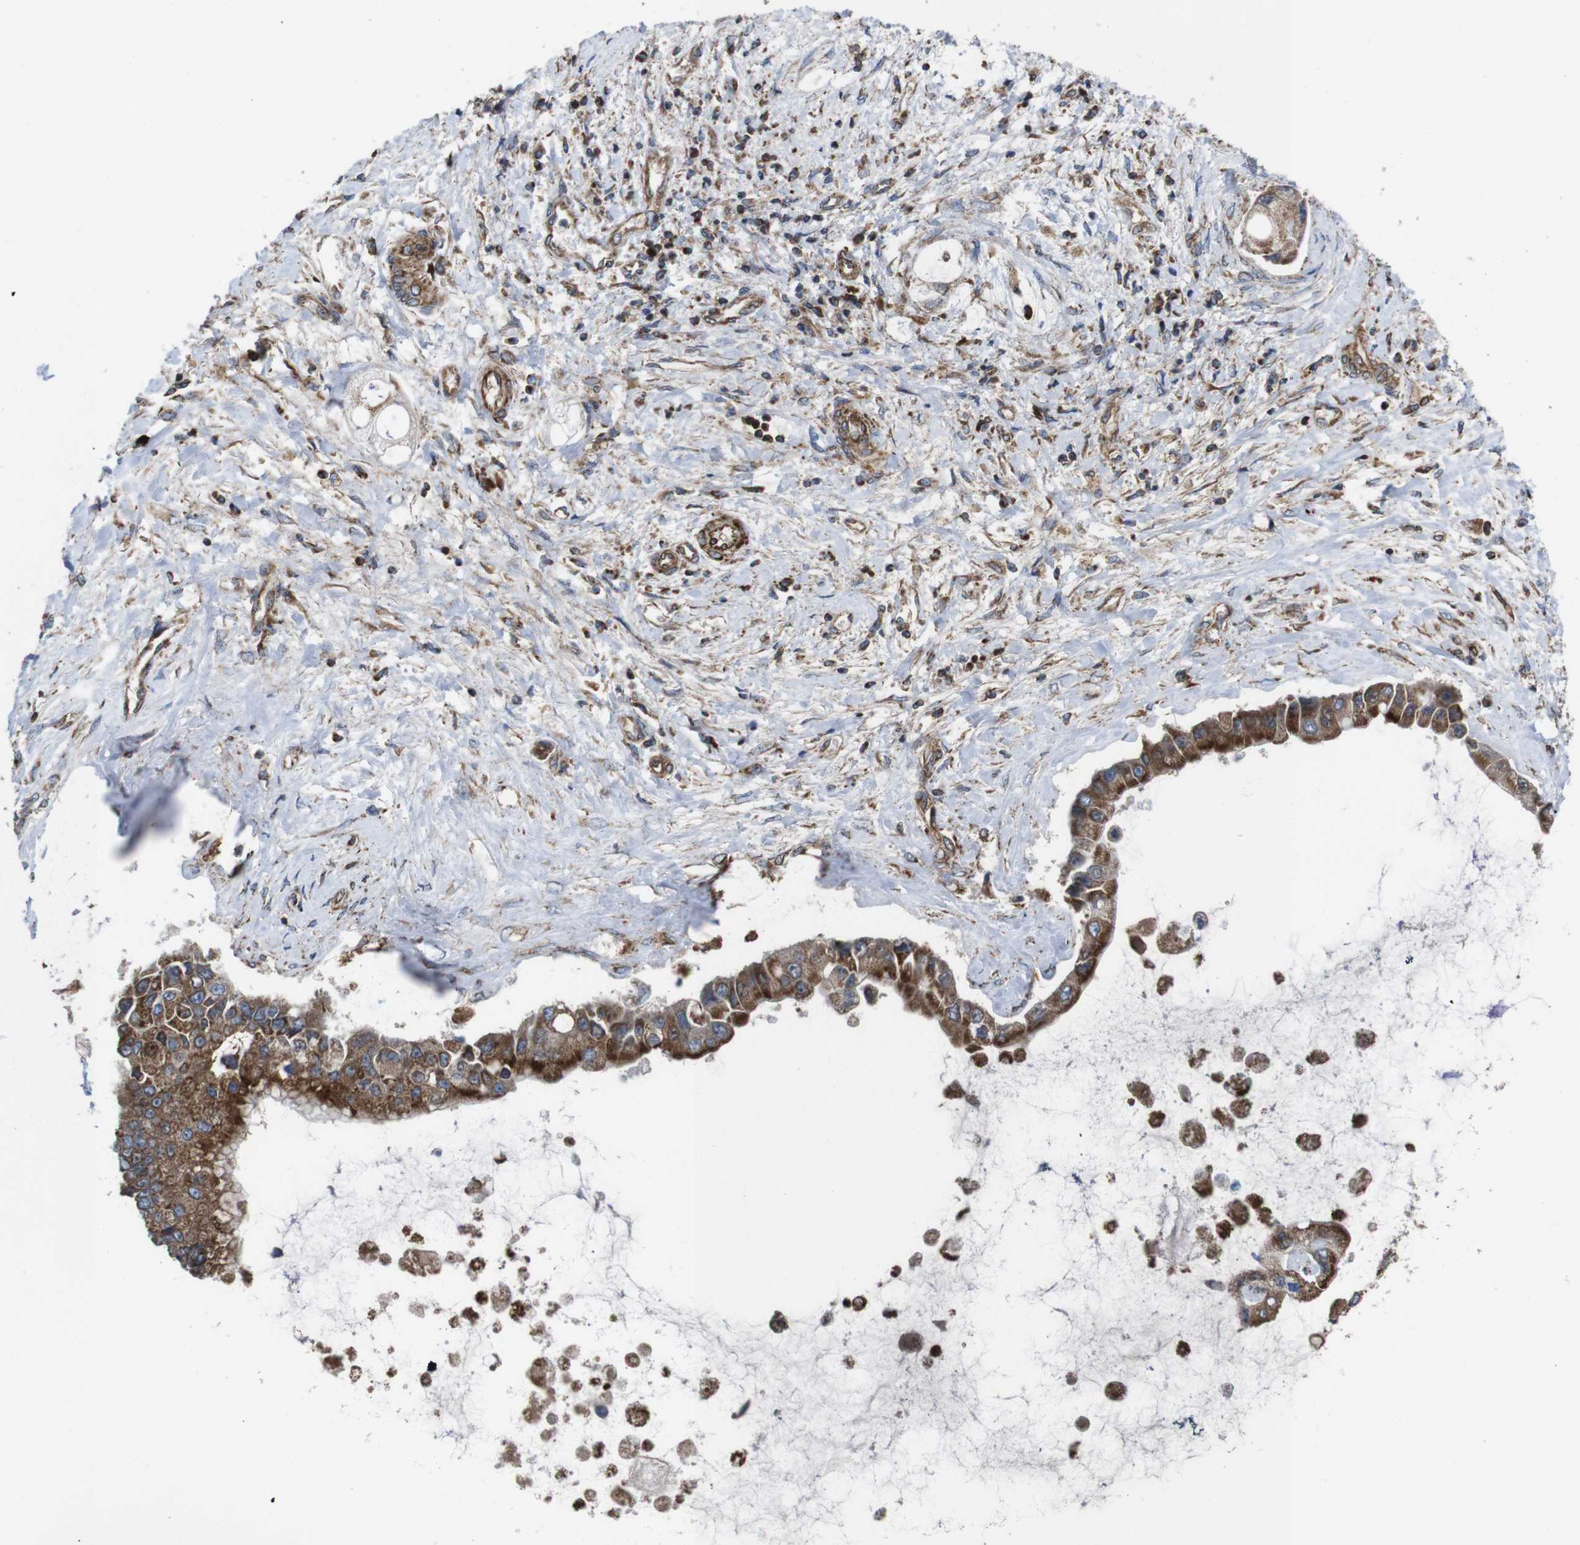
{"staining": {"intensity": "moderate", "quantity": ">75%", "location": "cytoplasmic/membranous"}, "tissue": "liver cancer", "cell_type": "Tumor cells", "image_type": "cancer", "snomed": [{"axis": "morphology", "description": "Cholangiocarcinoma"}, {"axis": "topography", "description": "Liver"}], "caption": "This is a histology image of immunohistochemistry (IHC) staining of liver cancer (cholangiocarcinoma), which shows moderate expression in the cytoplasmic/membranous of tumor cells.", "gene": "HK1", "patient": {"sex": "male", "age": 50}}